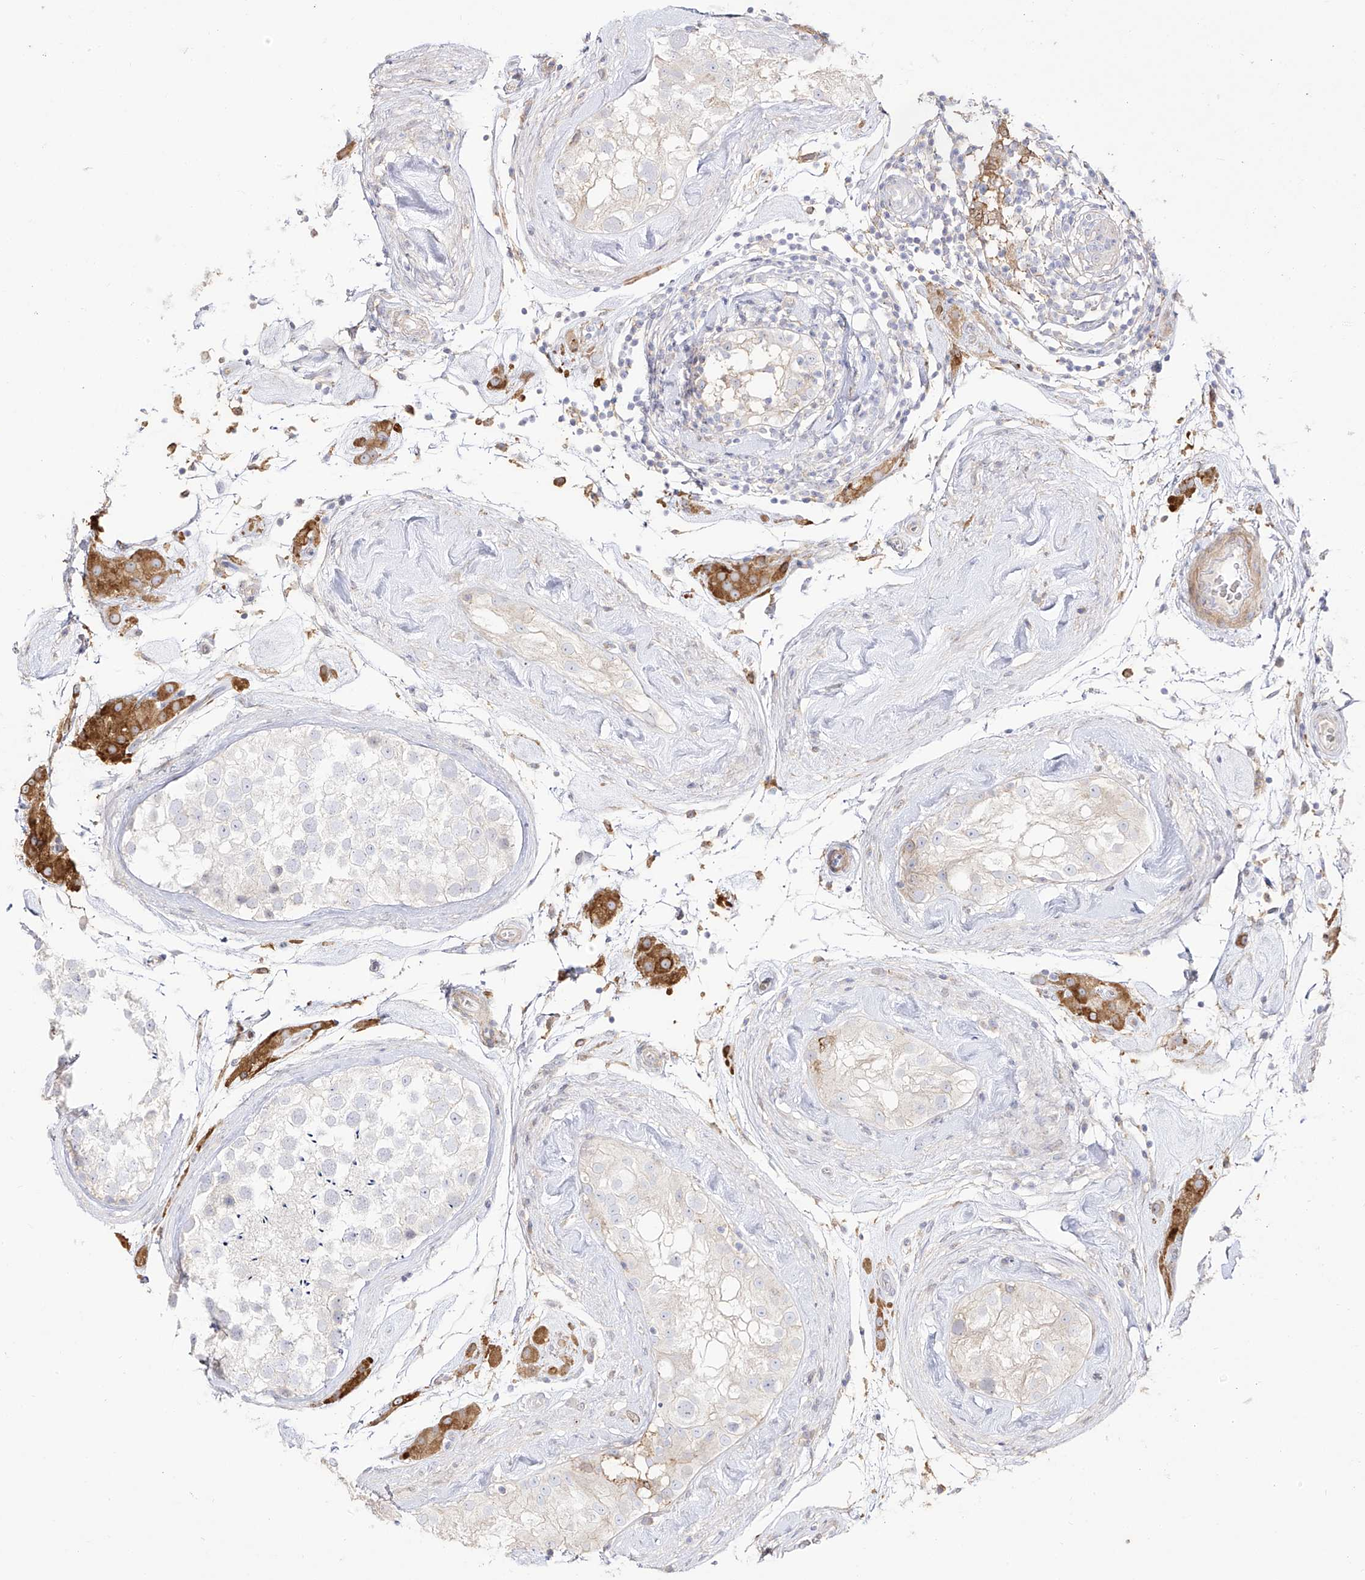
{"staining": {"intensity": "weak", "quantity": "<25%", "location": "cytoplasmic/membranous"}, "tissue": "testis", "cell_type": "Cells in seminiferous ducts", "image_type": "normal", "snomed": [{"axis": "morphology", "description": "Normal tissue, NOS"}, {"axis": "topography", "description": "Testis"}], "caption": "A micrograph of human testis is negative for staining in cells in seminiferous ducts. (DAB immunohistochemistry, high magnification).", "gene": "ZGRF1", "patient": {"sex": "male", "age": 46}}